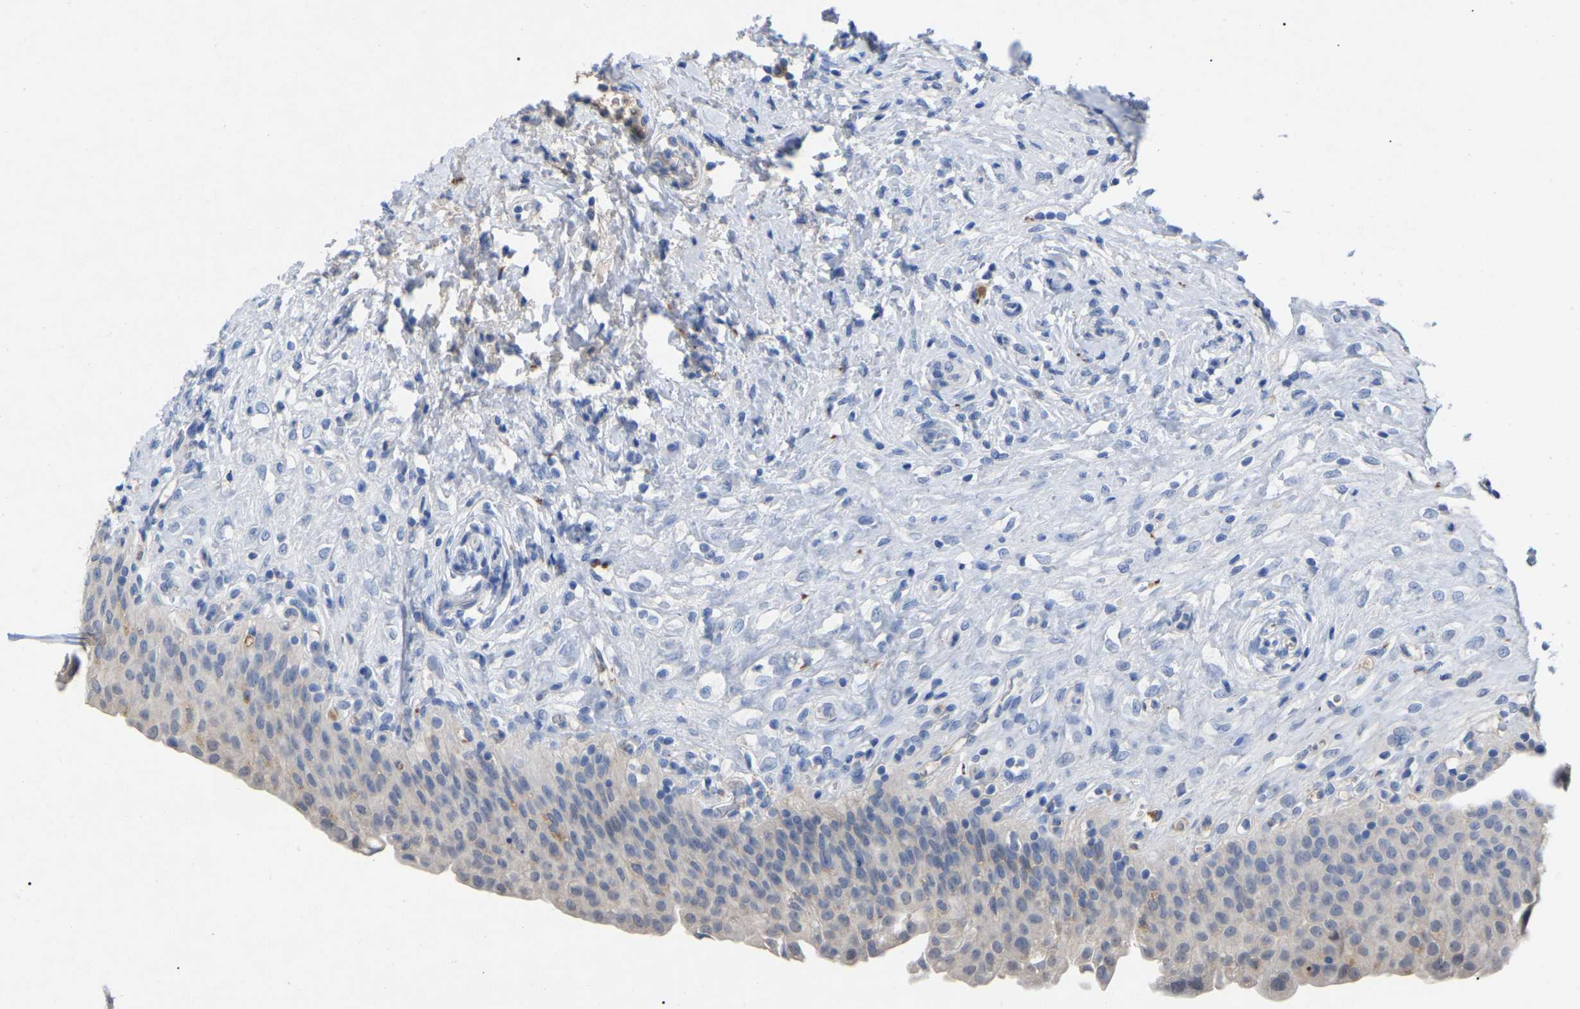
{"staining": {"intensity": "negative", "quantity": "none", "location": "none"}, "tissue": "urinary bladder", "cell_type": "Urothelial cells", "image_type": "normal", "snomed": [{"axis": "morphology", "description": "Urothelial carcinoma, High grade"}, {"axis": "topography", "description": "Urinary bladder"}], "caption": "IHC histopathology image of benign human urinary bladder stained for a protein (brown), which demonstrates no positivity in urothelial cells.", "gene": "SMPD2", "patient": {"sex": "male", "age": 46}}